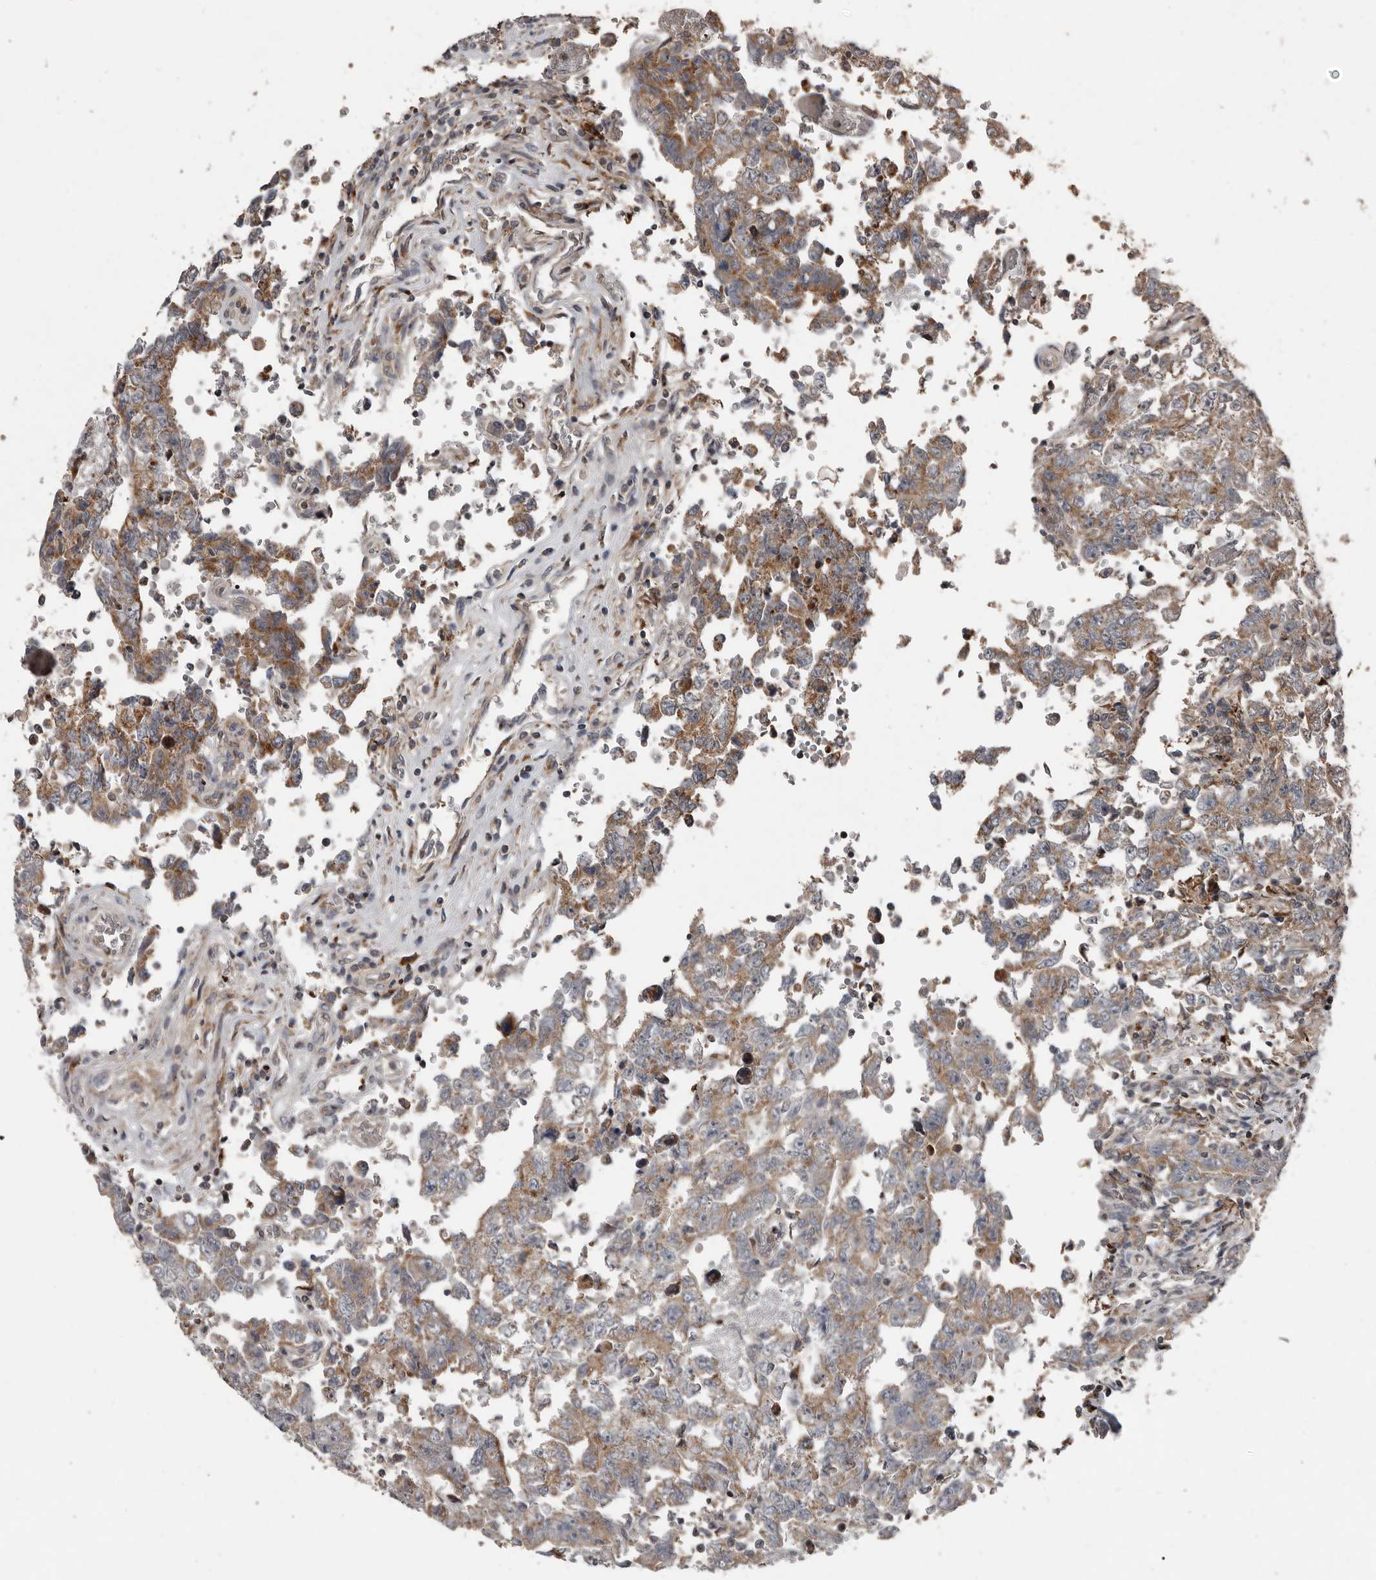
{"staining": {"intensity": "moderate", "quantity": "25%-75%", "location": "cytoplasmic/membranous"}, "tissue": "testis cancer", "cell_type": "Tumor cells", "image_type": "cancer", "snomed": [{"axis": "morphology", "description": "Carcinoma, Embryonal, NOS"}, {"axis": "topography", "description": "Testis"}], "caption": "Protein staining of embryonal carcinoma (testis) tissue demonstrates moderate cytoplasmic/membranous positivity in about 25%-75% of tumor cells.", "gene": "FBXO31", "patient": {"sex": "male", "age": 26}}